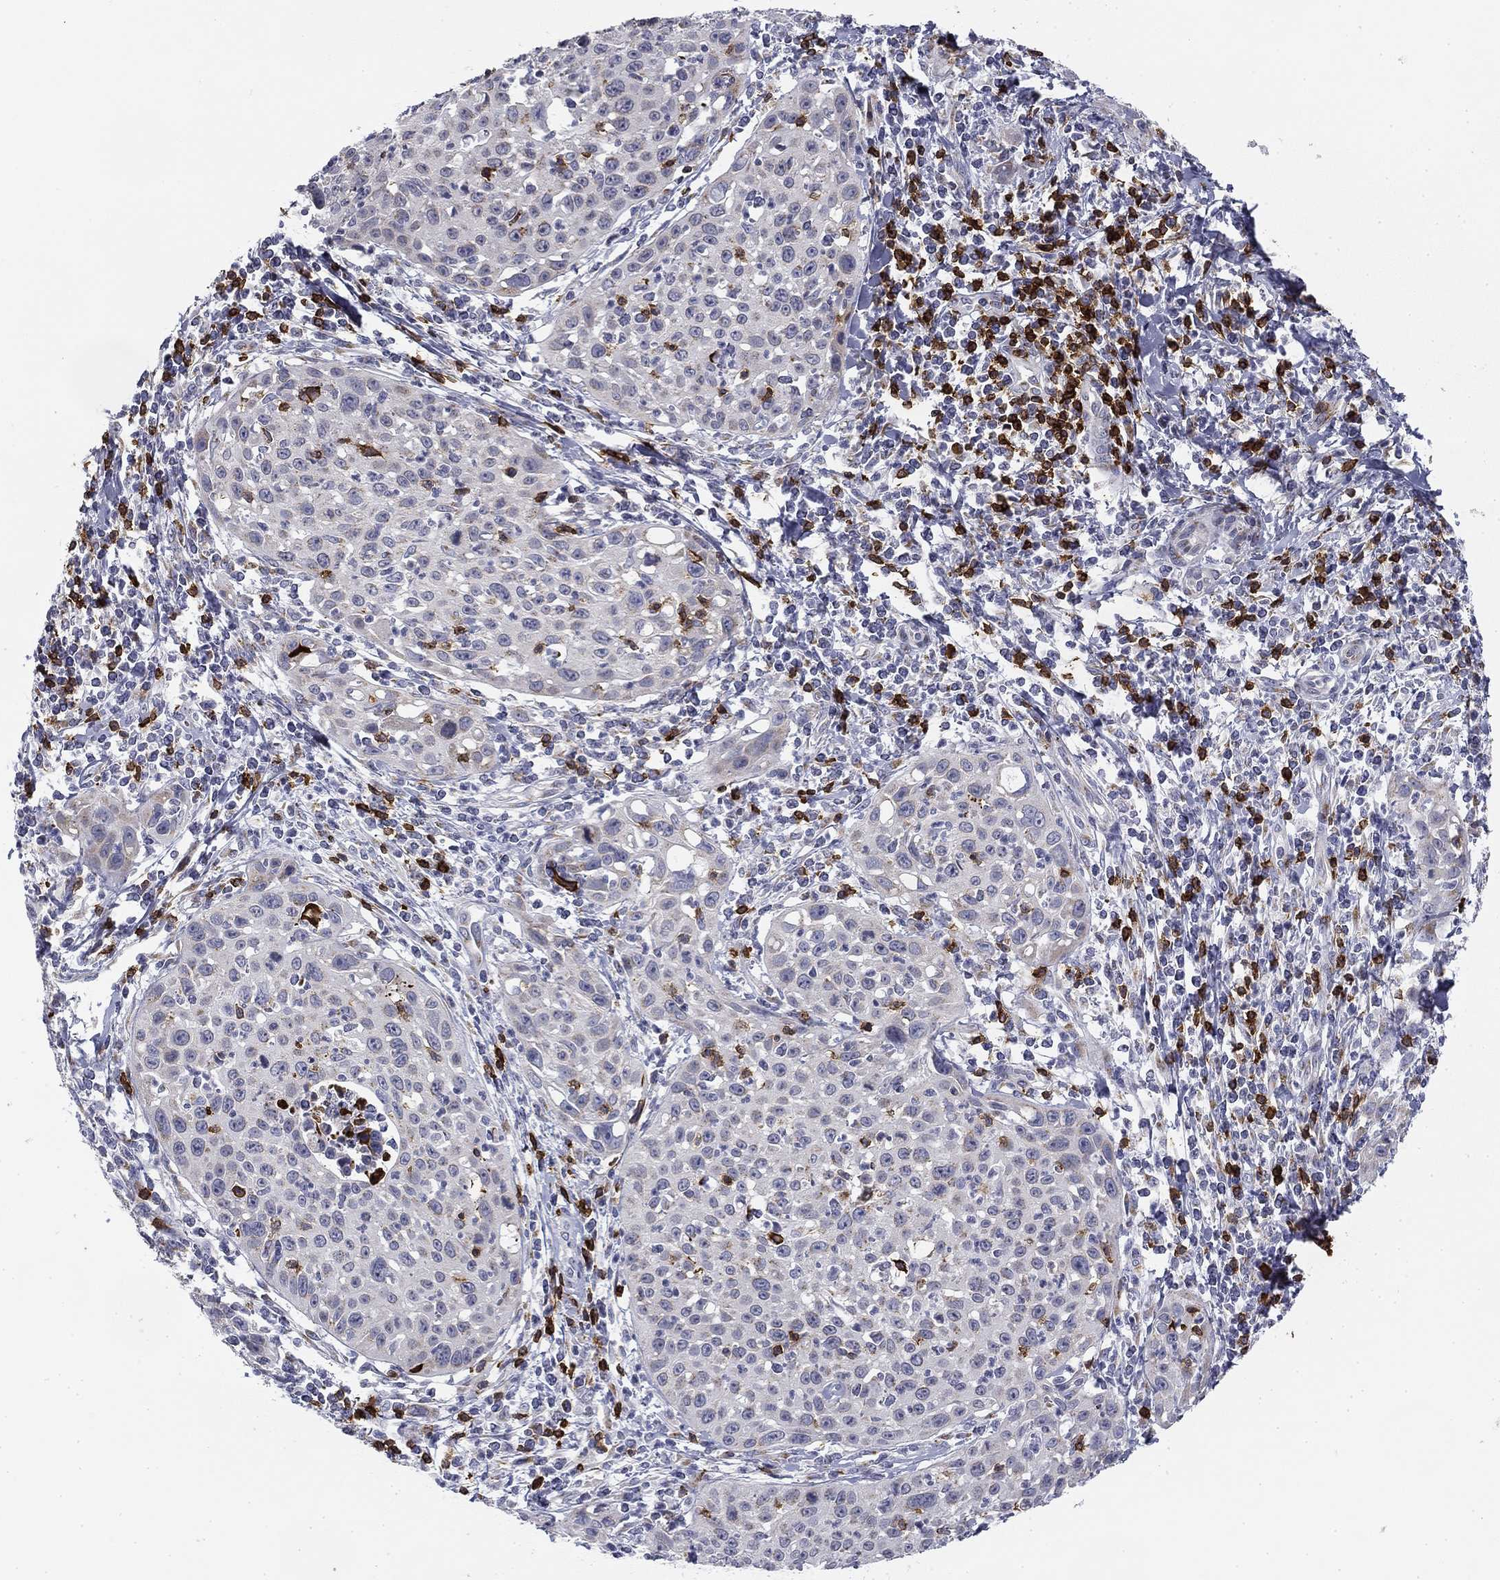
{"staining": {"intensity": "negative", "quantity": "none", "location": "none"}, "tissue": "cervical cancer", "cell_type": "Tumor cells", "image_type": "cancer", "snomed": [{"axis": "morphology", "description": "Squamous cell carcinoma, NOS"}, {"axis": "topography", "description": "Cervix"}], "caption": "A high-resolution micrograph shows immunohistochemistry (IHC) staining of cervical squamous cell carcinoma, which demonstrates no significant staining in tumor cells. (Stains: DAB (3,3'-diaminobenzidine) immunohistochemistry with hematoxylin counter stain, Microscopy: brightfield microscopy at high magnification).", "gene": "TRAT1", "patient": {"sex": "female", "age": 26}}